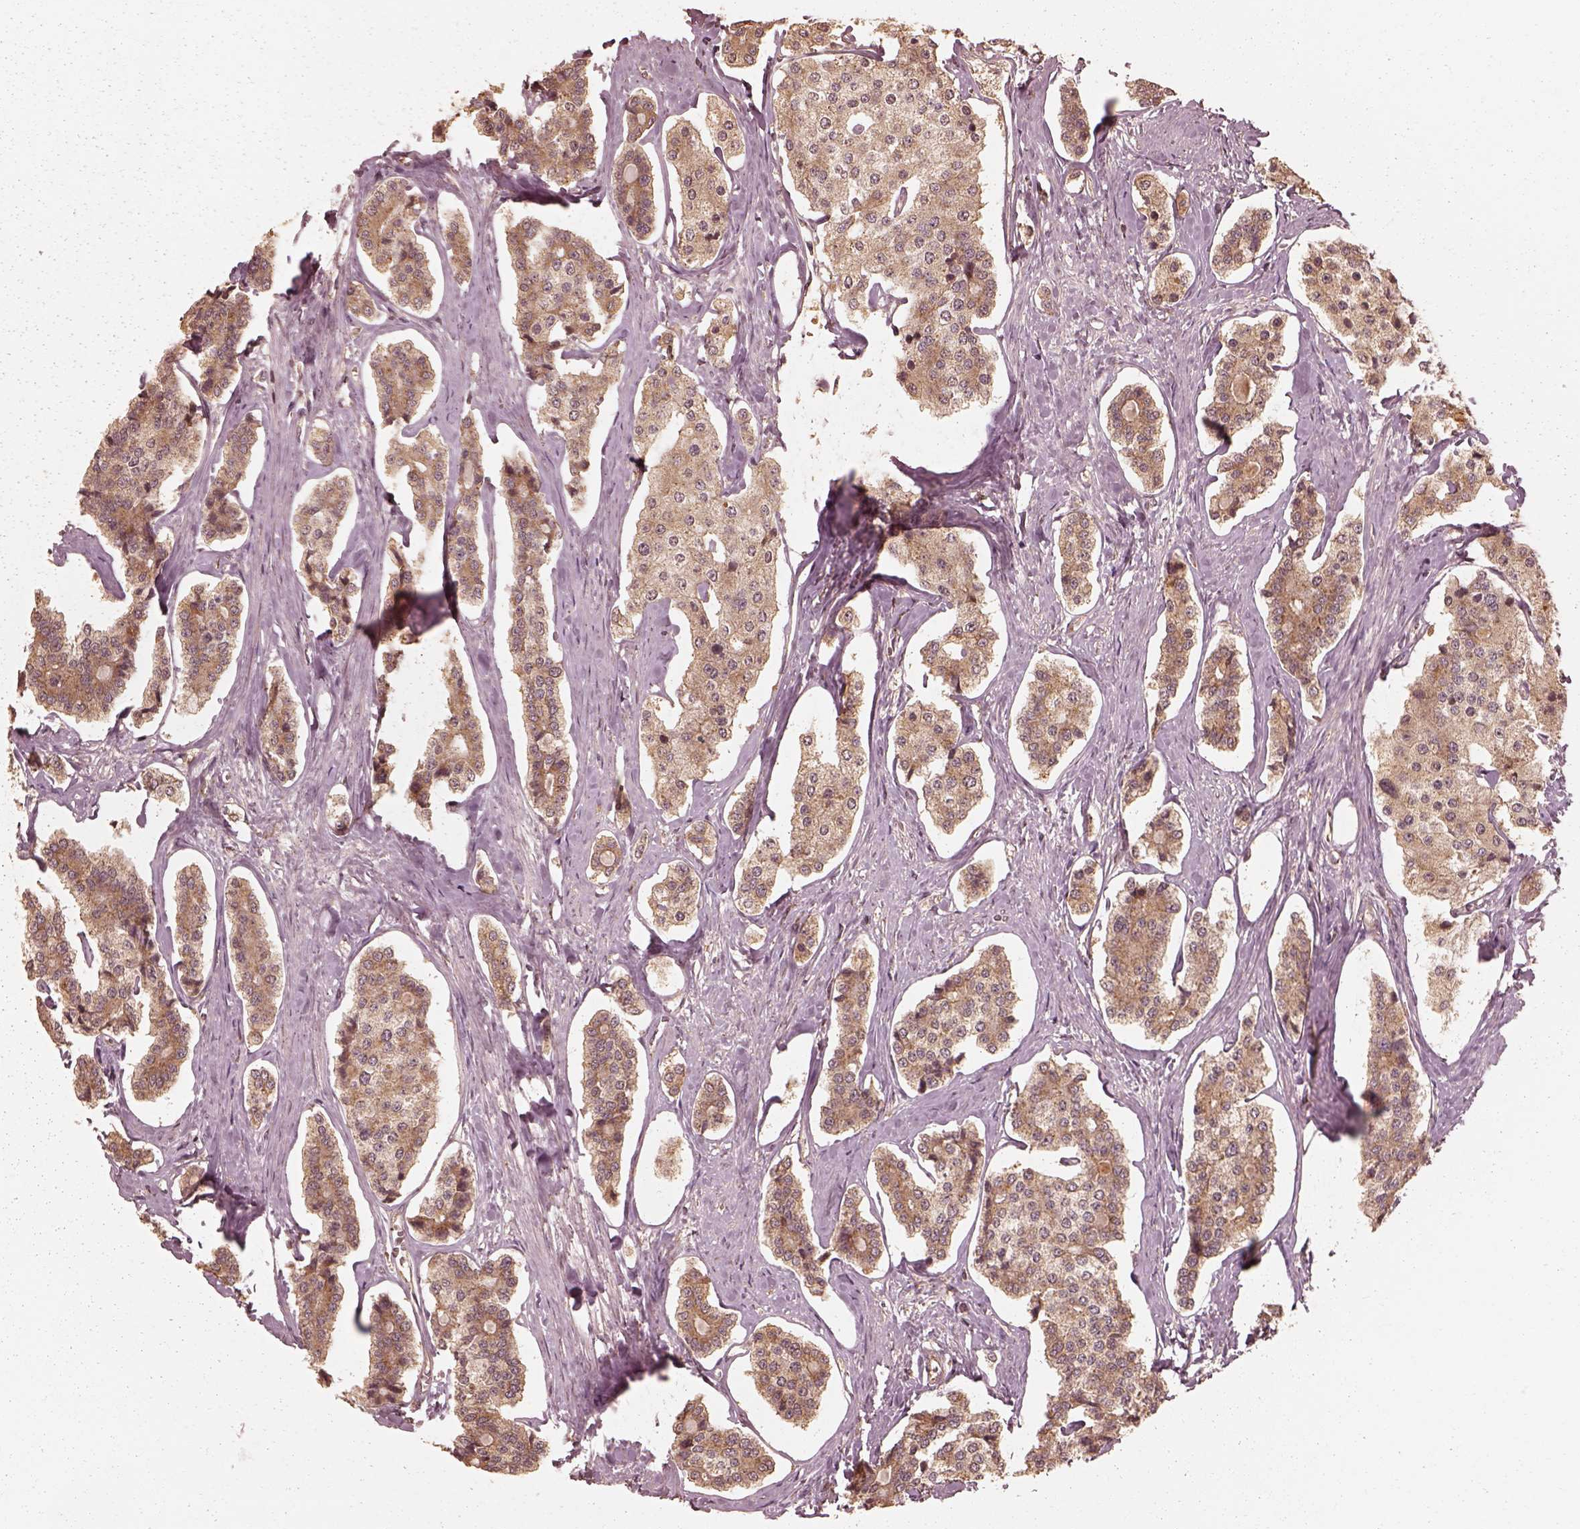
{"staining": {"intensity": "moderate", "quantity": "<25%", "location": "cytoplasmic/membranous"}, "tissue": "carcinoid", "cell_type": "Tumor cells", "image_type": "cancer", "snomed": [{"axis": "morphology", "description": "Carcinoid, malignant, NOS"}, {"axis": "topography", "description": "Small intestine"}], "caption": "Carcinoid stained for a protein (brown) exhibits moderate cytoplasmic/membranous positive positivity in approximately <25% of tumor cells.", "gene": "DNAJC25", "patient": {"sex": "female", "age": 65}}